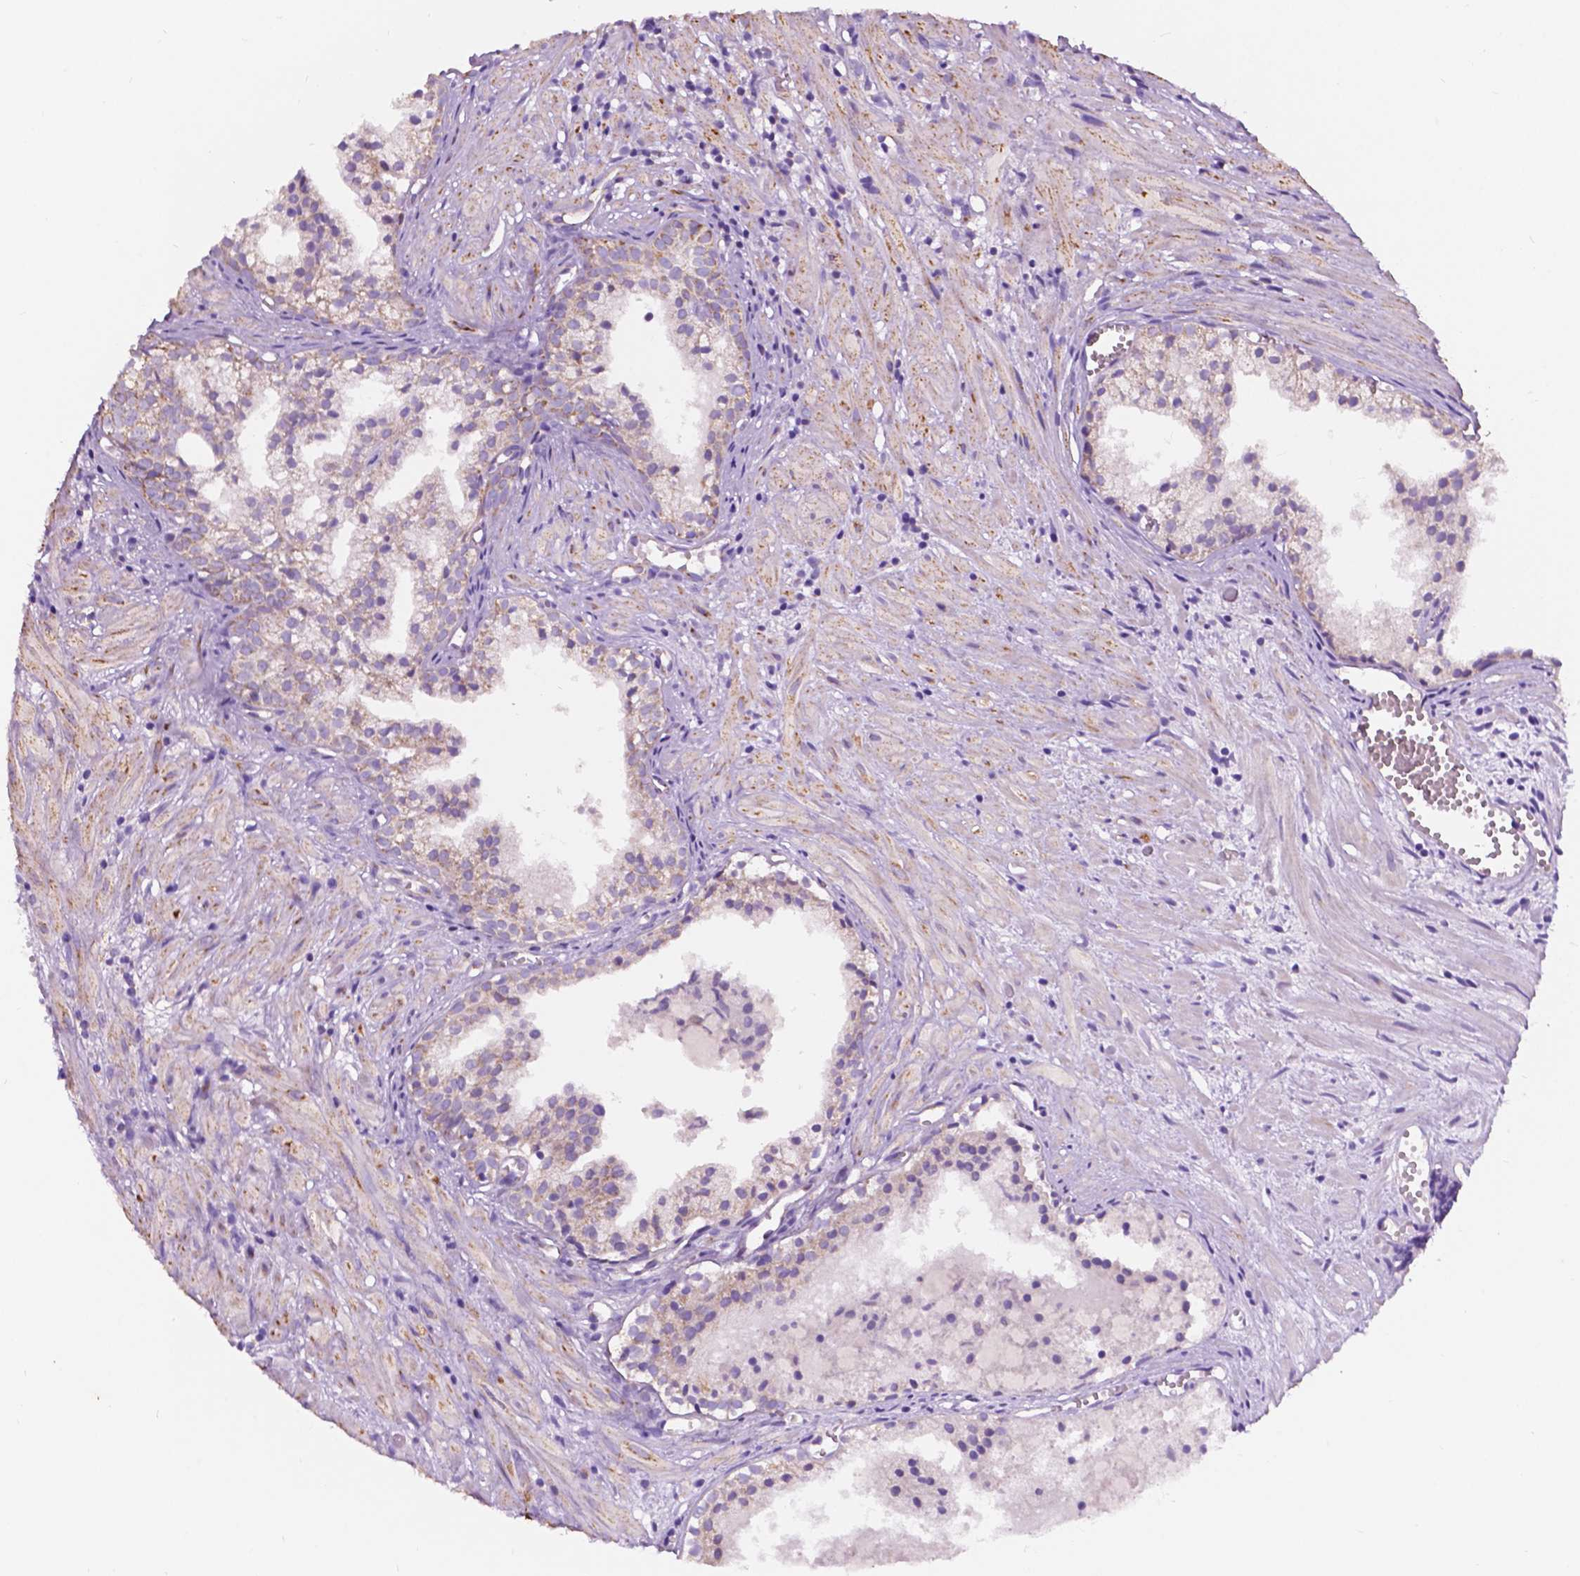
{"staining": {"intensity": "weak", "quantity": "<25%", "location": "cytoplasmic/membranous"}, "tissue": "prostate cancer", "cell_type": "Tumor cells", "image_type": "cancer", "snomed": [{"axis": "morphology", "description": "Adenocarcinoma, High grade"}, {"axis": "topography", "description": "Prostate"}], "caption": "Photomicrograph shows no significant protein staining in tumor cells of prostate cancer. (DAB (3,3'-diaminobenzidine) immunohistochemistry (IHC) with hematoxylin counter stain).", "gene": "TRPV5", "patient": {"sex": "male", "age": 58}}